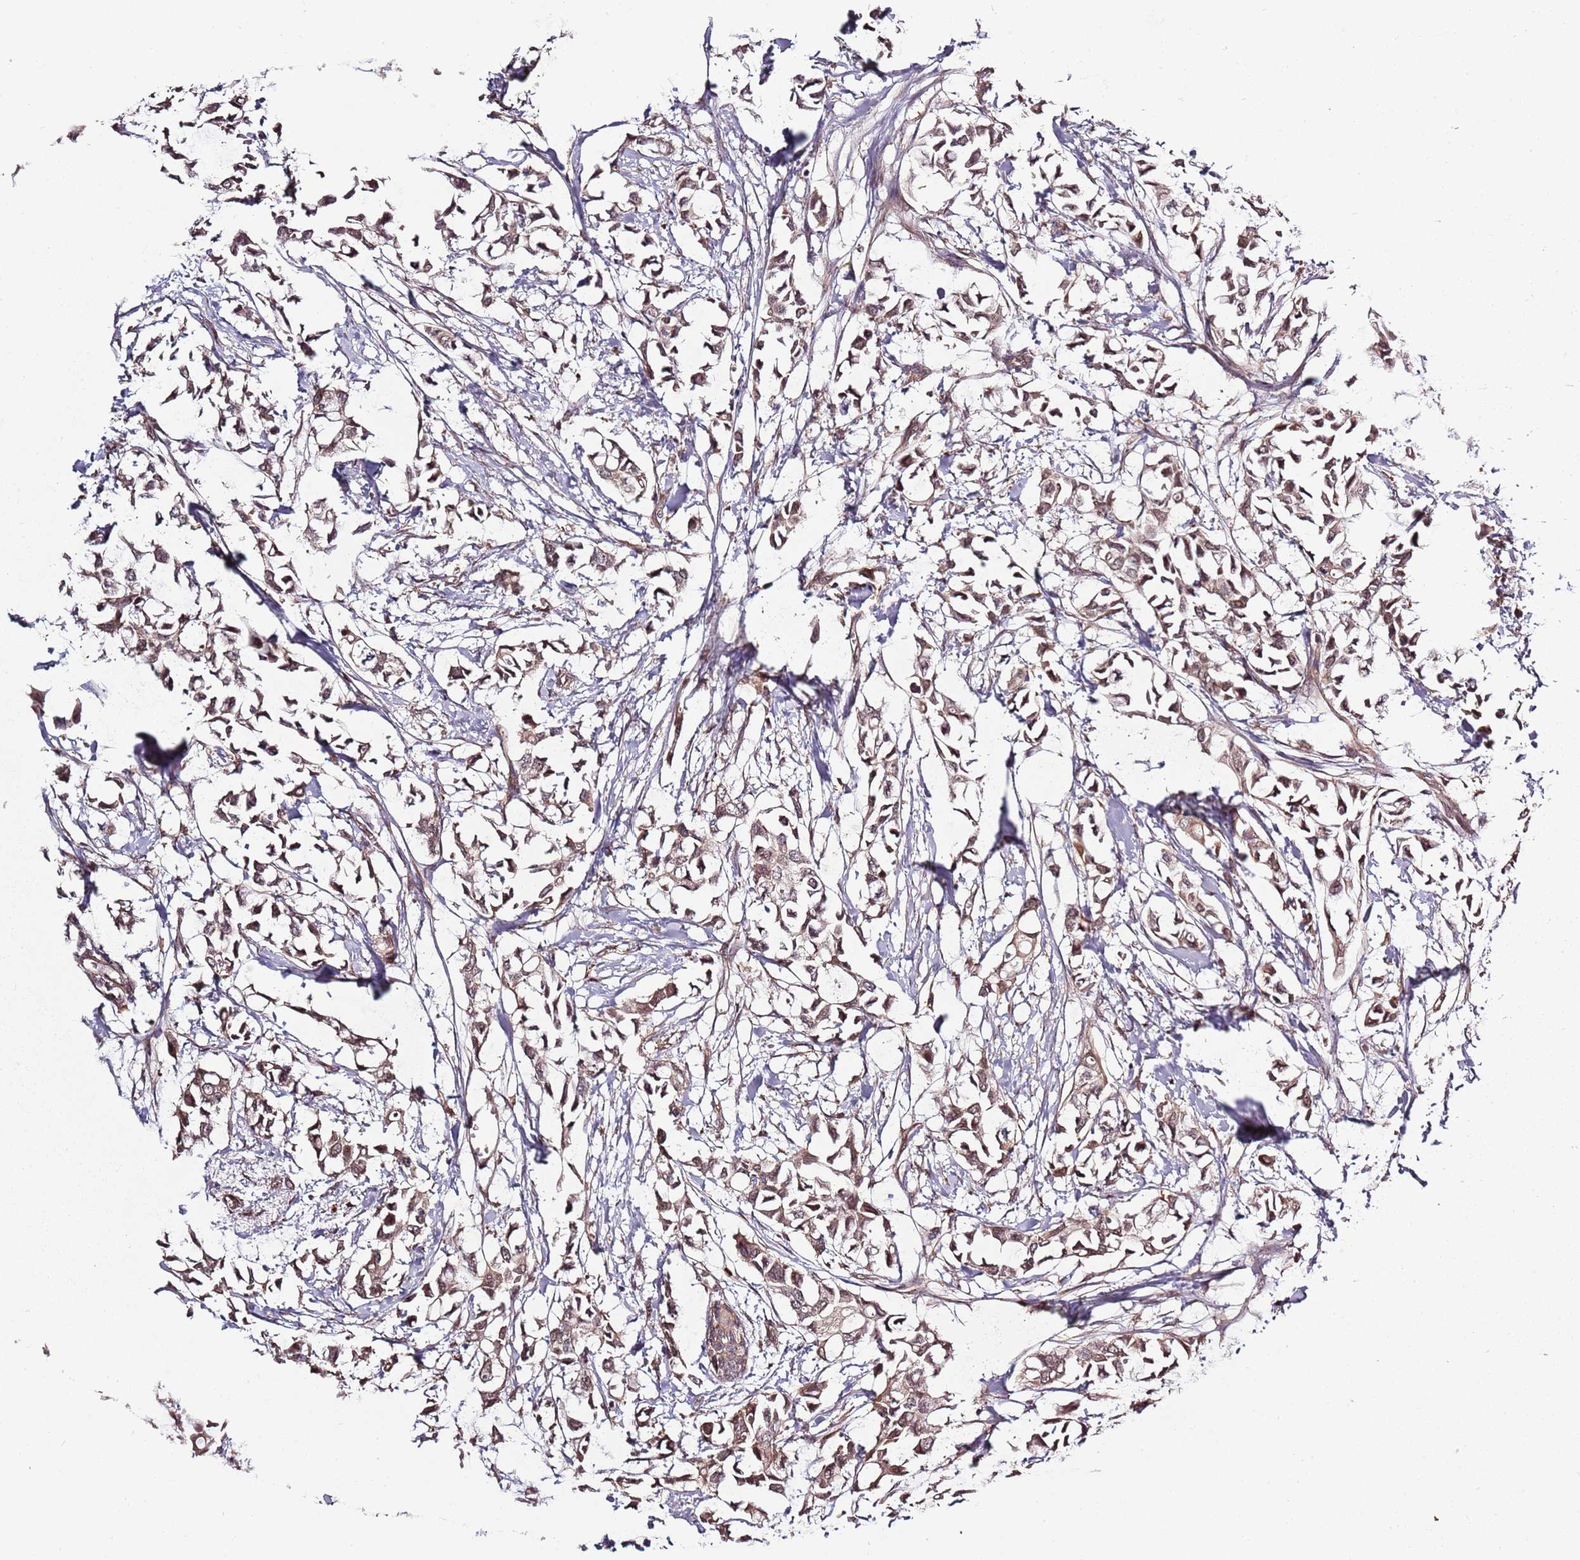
{"staining": {"intensity": "weak", "quantity": ">75%", "location": "cytoplasmic/membranous,nuclear"}, "tissue": "breast cancer", "cell_type": "Tumor cells", "image_type": "cancer", "snomed": [{"axis": "morphology", "description": "Duct carcinoma"}, {"axis": "topography", "description": "Breast"}], "caption": "About >75% of tumor cells in breast intraductal carcinoma reveal weak cytoplasmic/membranous and nuclear protein staining as visualized by brown immunohistochemical staining.", "gene": "CC2D2B", "patient": {"sex": "female", "age": 41}}